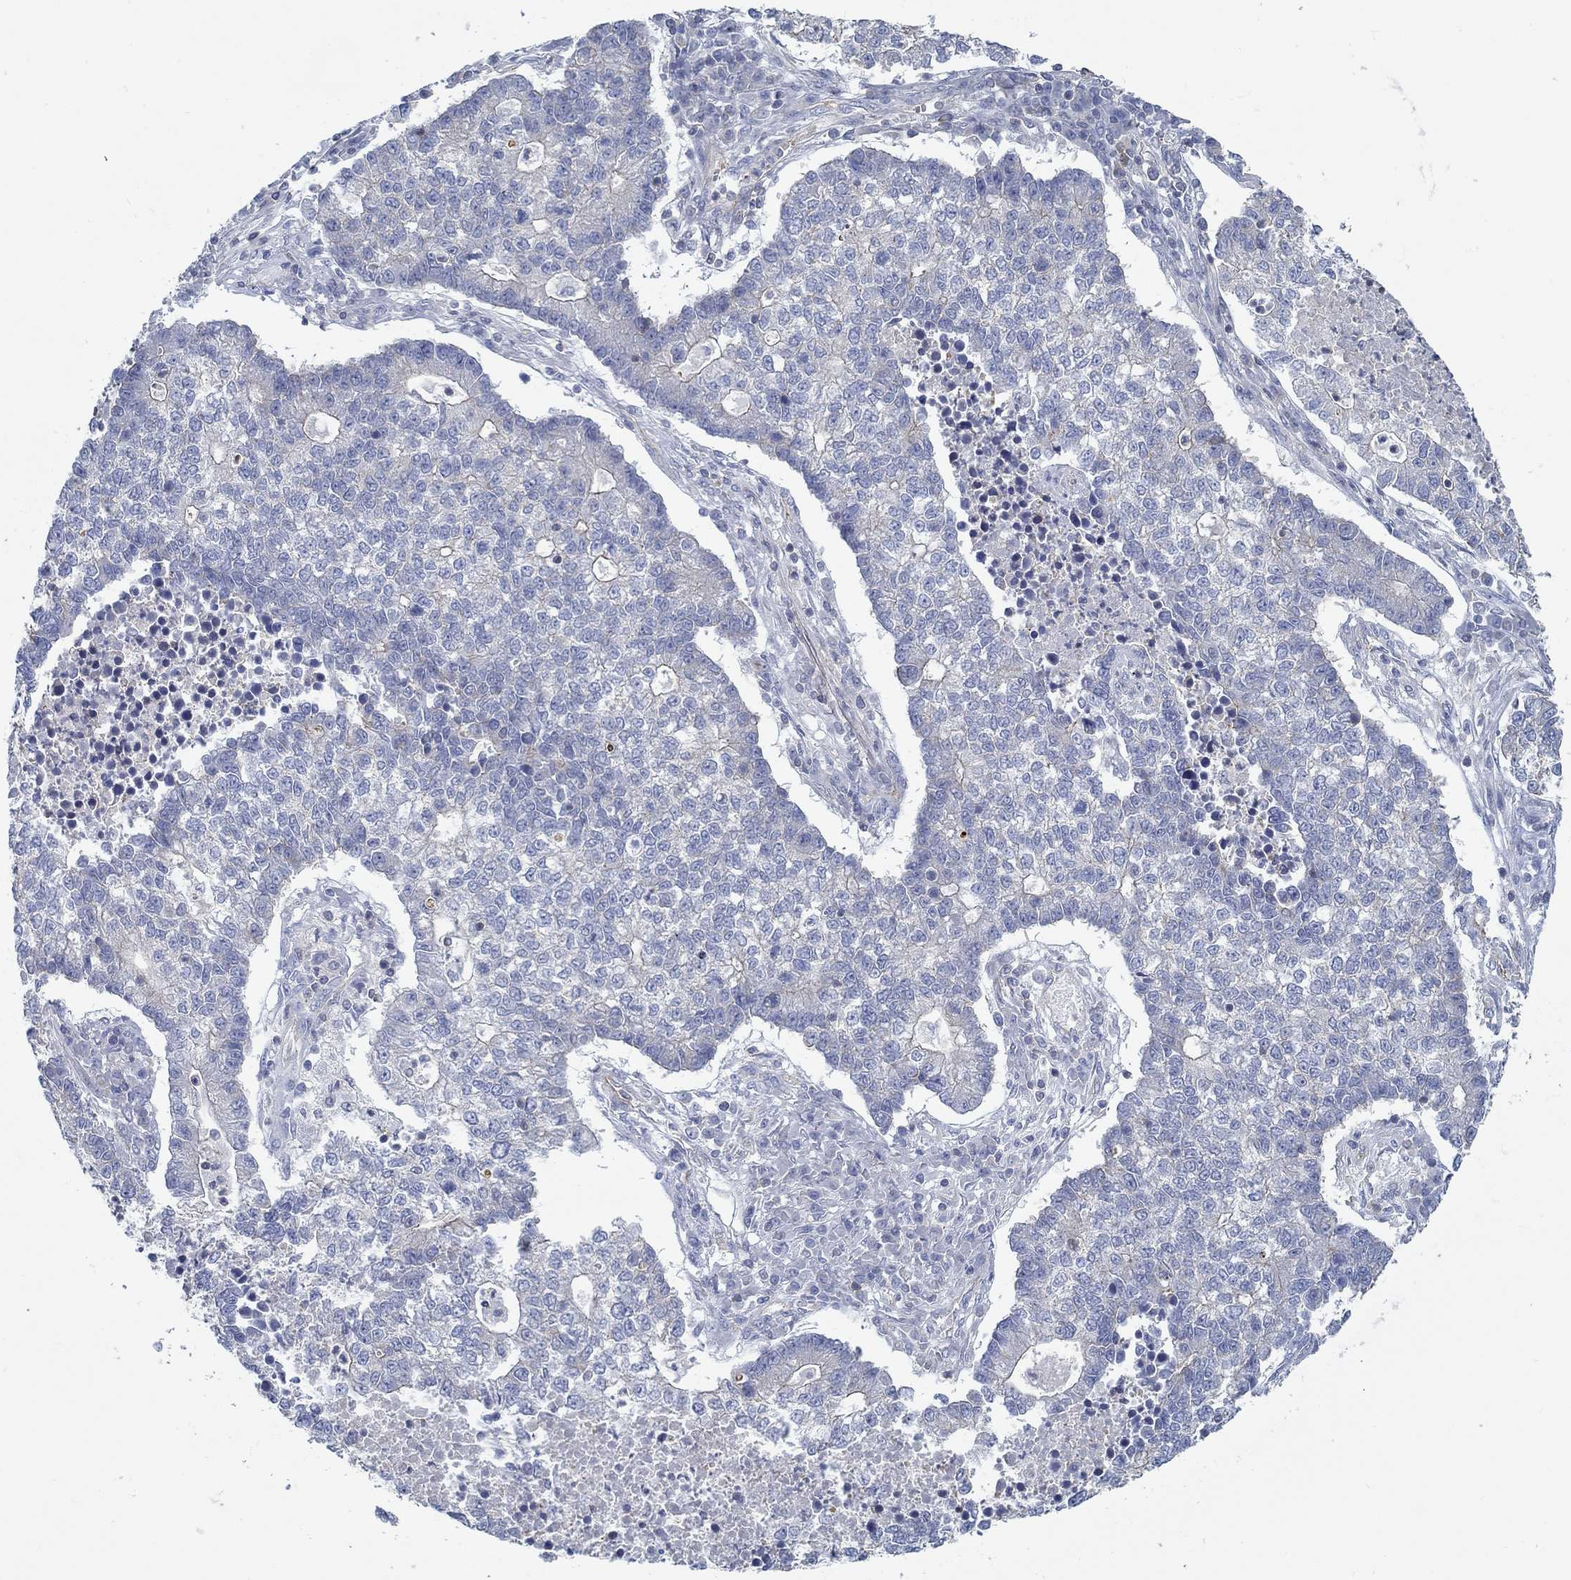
{"staining": {"intensity": "negative", "quantity": "none", "location": "none"}, "tissue": "lung cancer", "cell_type": "Tumor cells", "image_type": "cancer", "snomed": [{"axis": "morphology", "description": "Adenocarcinoma, NOS"}, {"axis": "topography", "description": "Lung"}], "caption": "Immunohistochemistry of human lung cancer (adenocarcinoma) displays no expression in tumor cells.", "gene": "BBOF1", "patient": {"sex": "male", "age": 57}}